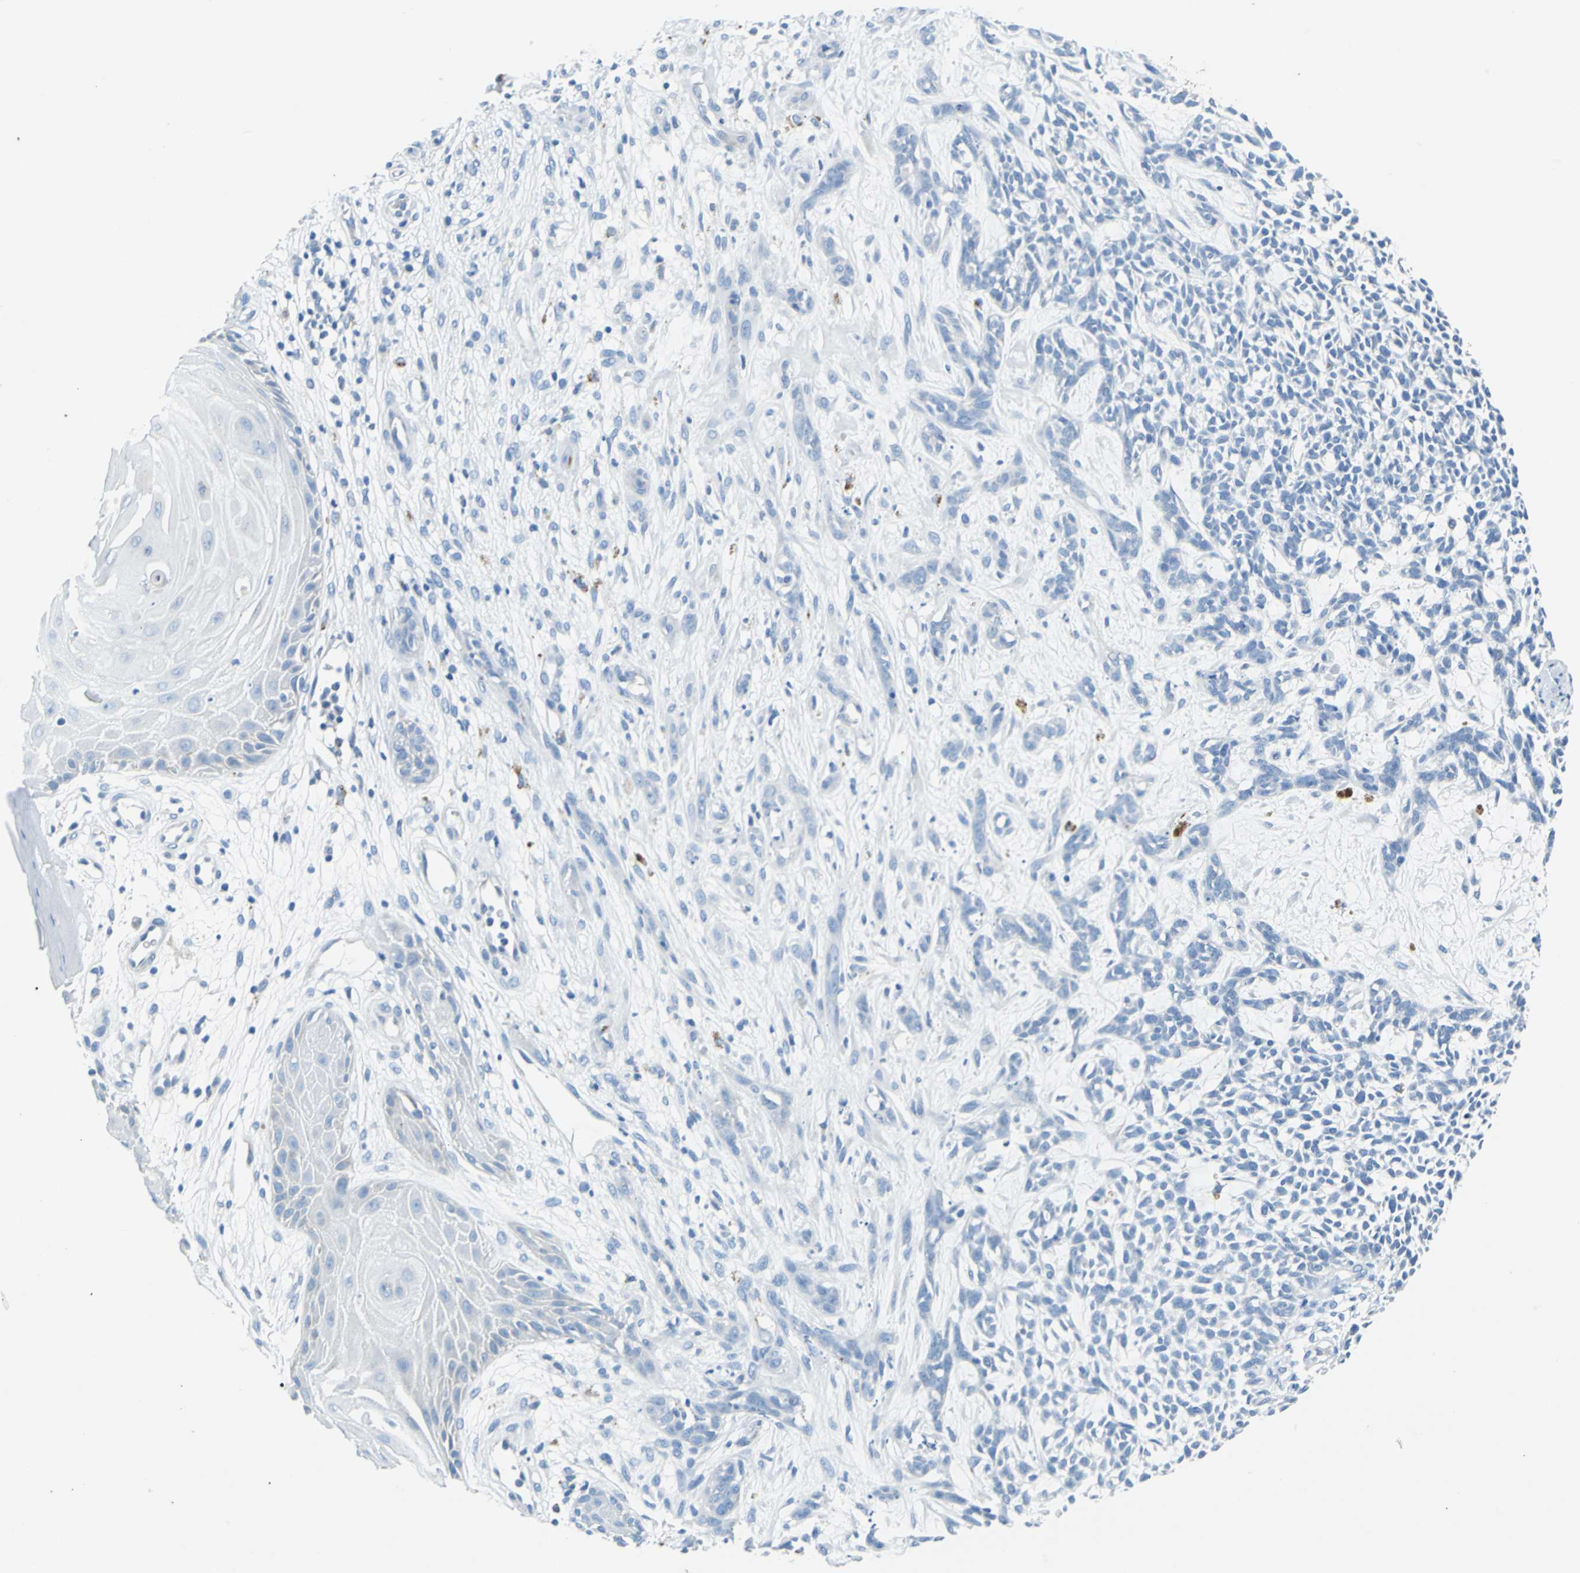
{"staining": {"intensity": "negative", "quantity": "none", "location": "none"}, "tissue": "skin cancer", "cell_type": "Tumor cells", "image_type": "cancer", "snomed": [{"axis": "morphology", "description": "Basal cell carcinoma"}, {"axis": "topography", "description": "Skin"}], "caption": "DAB immunohistochemical staining of human skin cancer exhibits no significant staining in tumor cells.", "gene": "TEX264", "patient": {"sex": "female", "age": 84}}